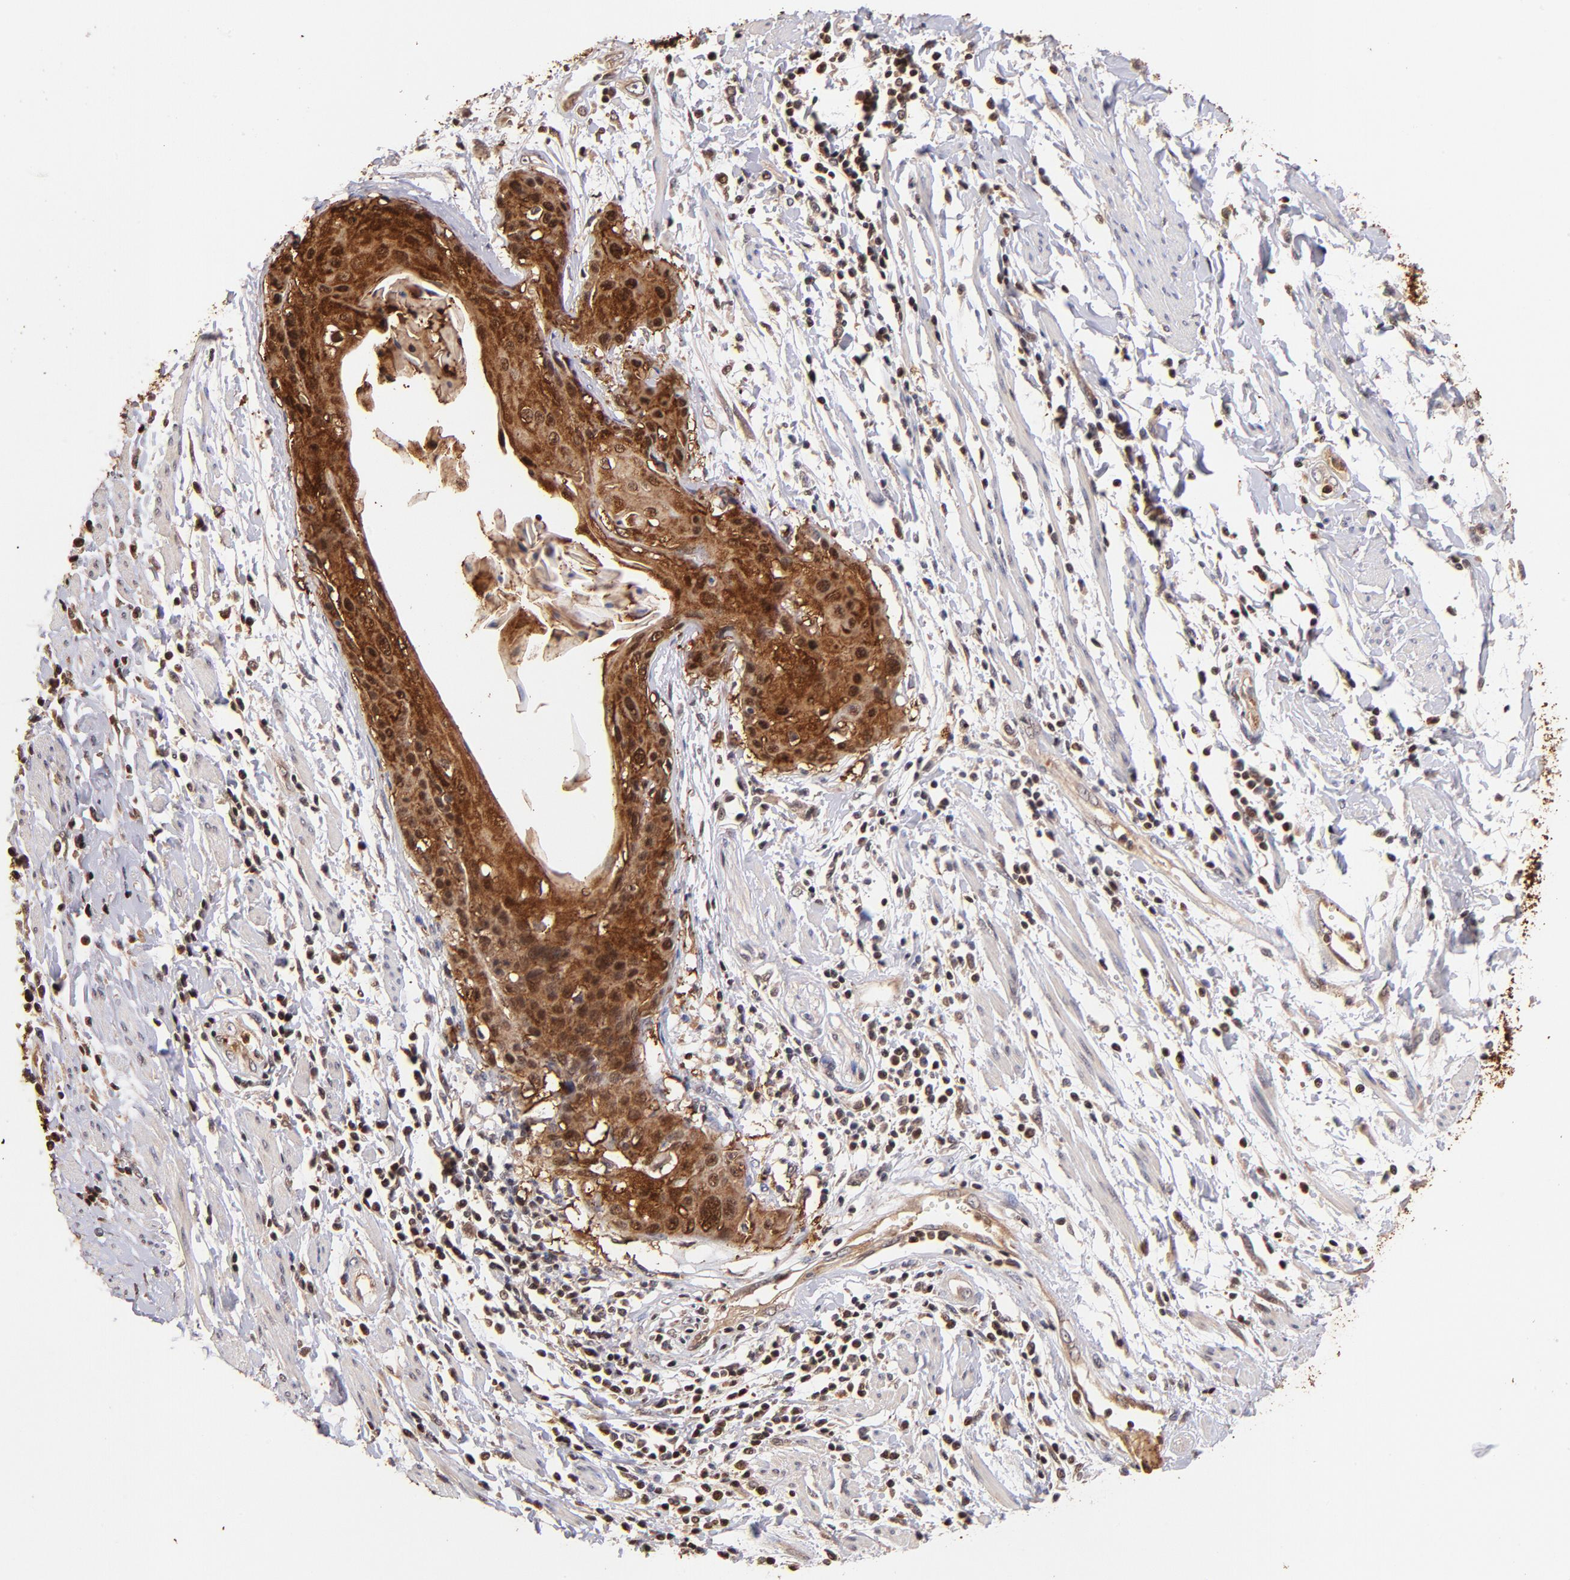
{"staining": {"intensity": "strong", "quantity": ">75%", "location": "cytoplasmic/membranous"}, "tissue": "cervical cancer", "cell_type": "Tumor cells", "image_type": "cancer", "snomed": [{"axis": "morphology", "description": "Squamous cell carcinoma, NOS"}, {"axis": "topography", "description": "Cervix"}], "caption": "DAB (3,3'-diaminobenzidine) immunohistochemical staining of human cervical squamous cell carcinoma exhibits strong cytoplasmic/membranous protein staining in about >75% of tumor cells.", "gene": "YWHAB", "patient": {"sex": "female", "age": 57}}